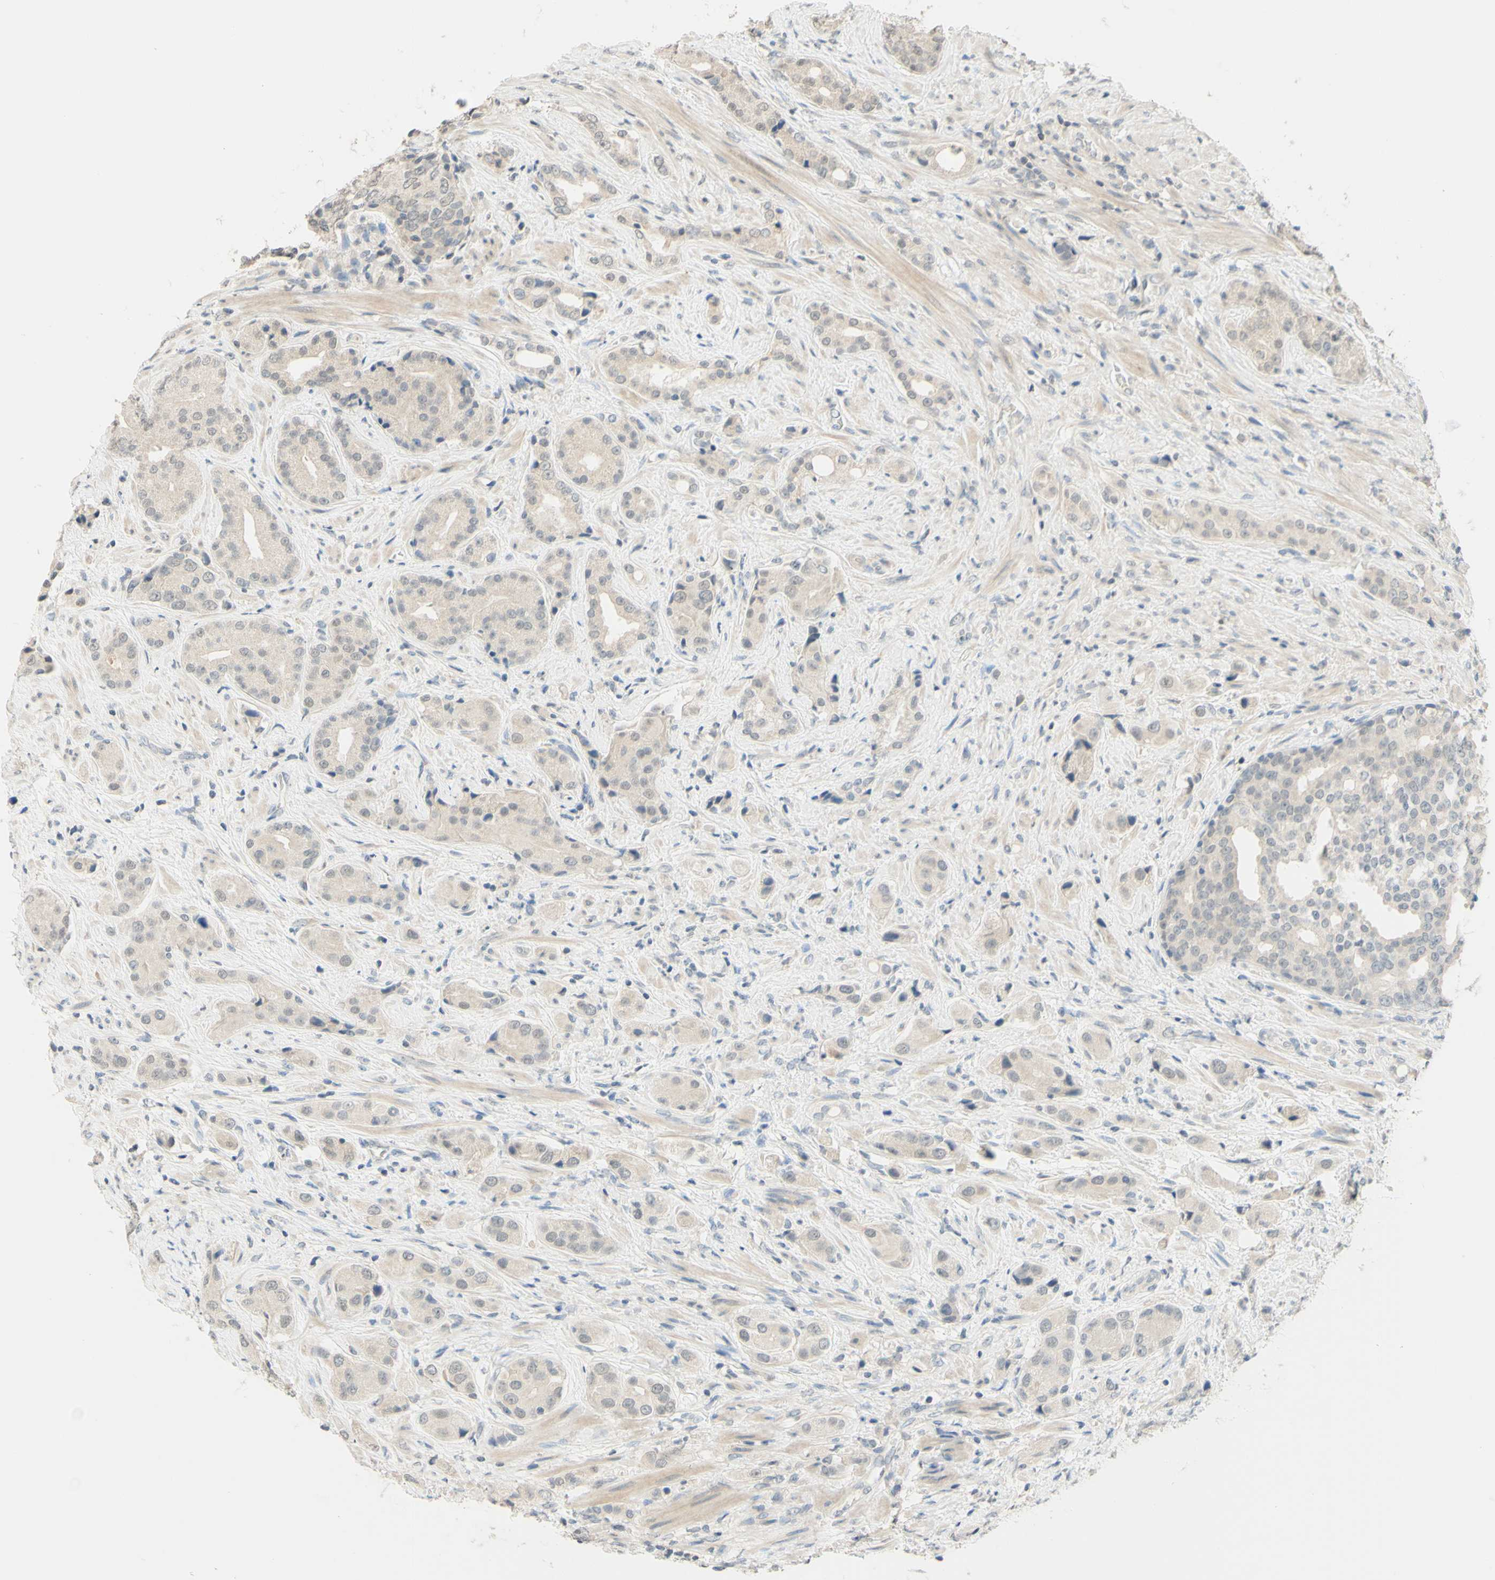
{"staining": {"intensity": "weak", "quantity": "25%-75%", "location": "cytoplasmic/membranous"}, "tissue": "prostate cancer", "cell_type": "Tumor cells", "image_type": "cancer", "snomed": [{"axis": "morphology", "description": "Adenocarcinoma, High grade"}, {"axis": "topography", "description": "Prostate"}], "caption": "Brown immunohistochemical staining in human prostate high-grade adenocarcinoma demonstrates weak cytoplasmic/membranous staining in about 25%-75% of tumor cells.", "gene": "MAG", "patient": {"sex": "male", "age": 71}}